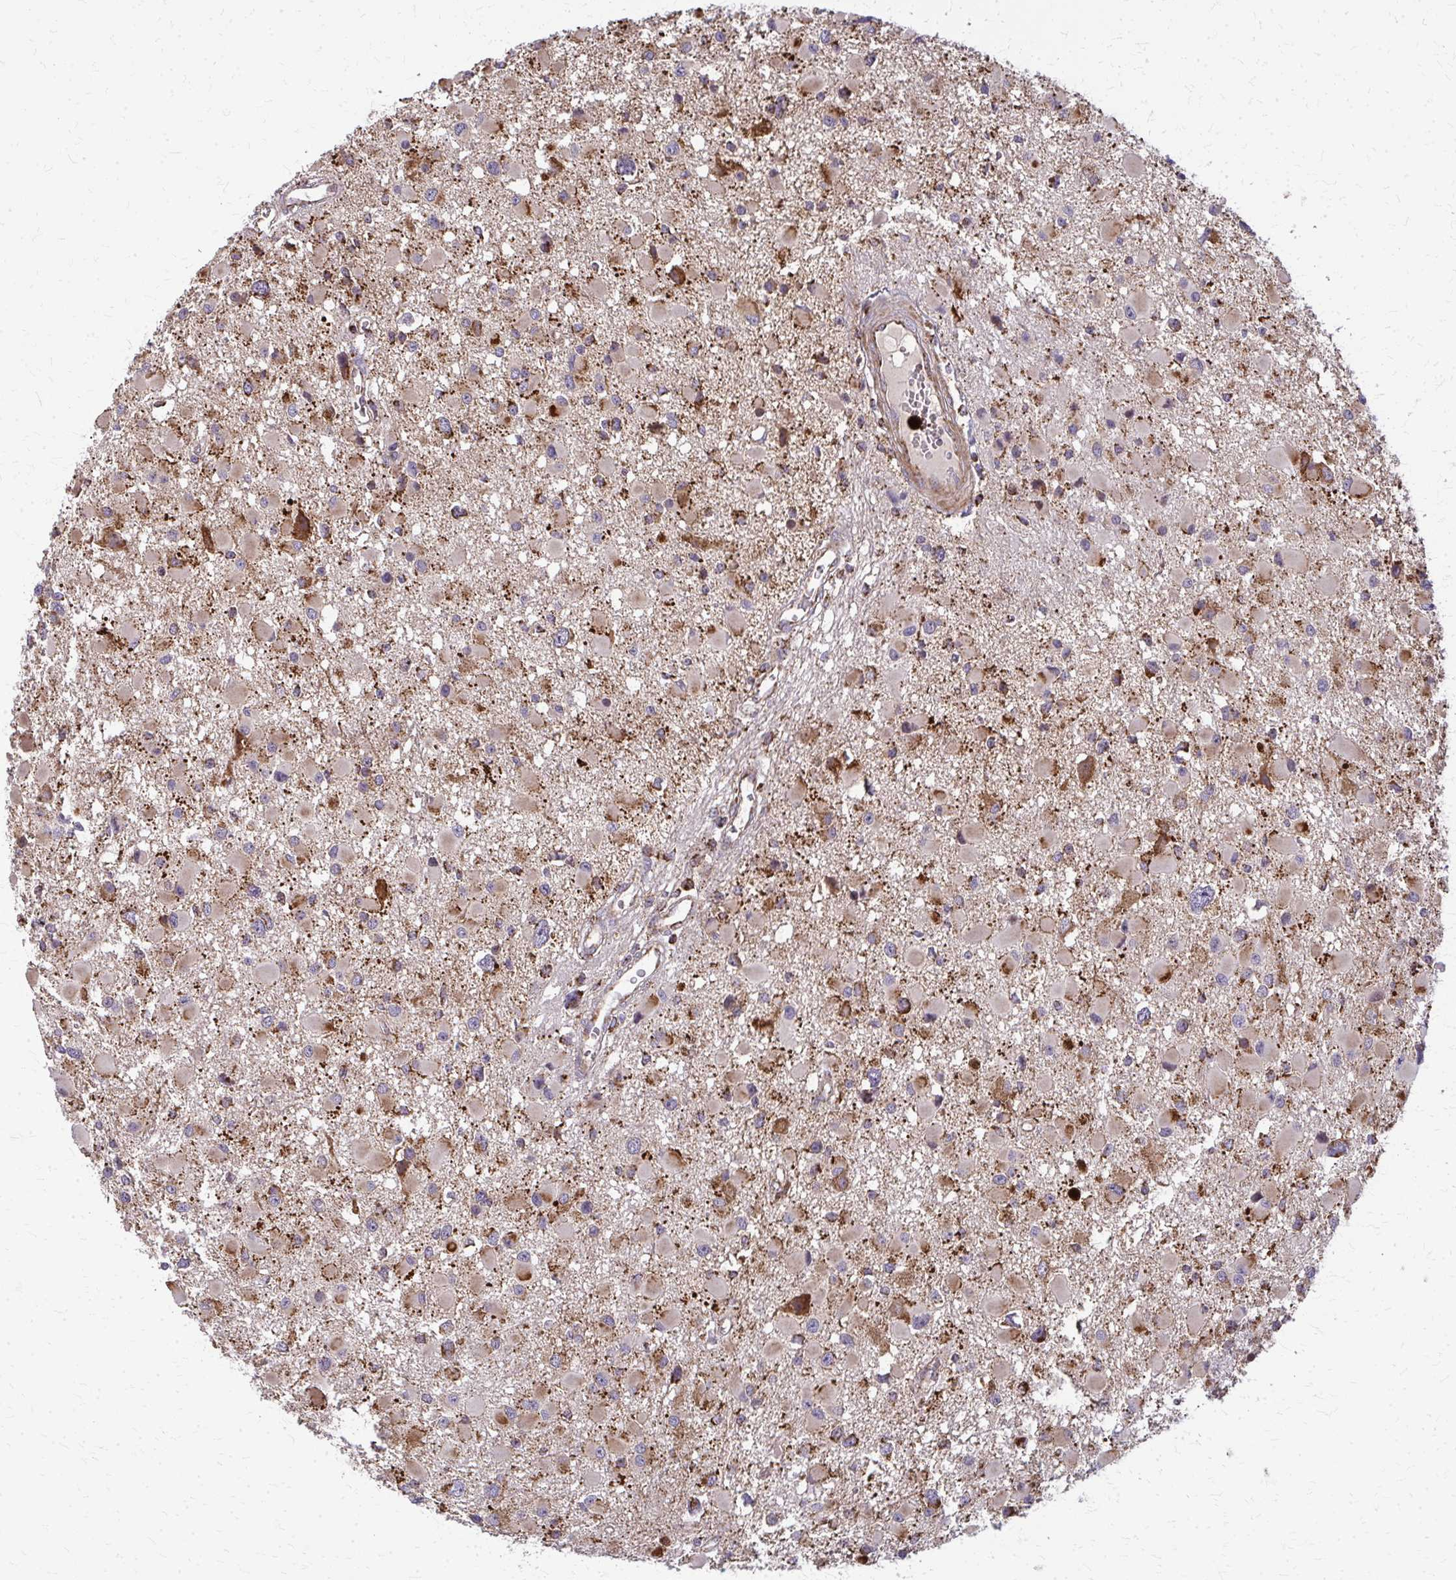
{"staining": {"intensity": "moderate", "quantity": "25%-75%", "location": "cytoplasmic/membranous"}, "tissue": "glioma", "cell_type": "Tumor cells", "image_type": "cancer", "snomed": [{"axis": "morphology", "description": "Glioma, malignant, High grade"}, {"axis": "topography", "description": "Brain"}], "caption": "Tumor cells demonstrate medium levels of moderate cytoplasmic/membranous expression in about 25%-75% of cells in human malignant glioma (high-grade).", "gene": "MCCC1", "patient": {"sex": "male", "age": 54}}